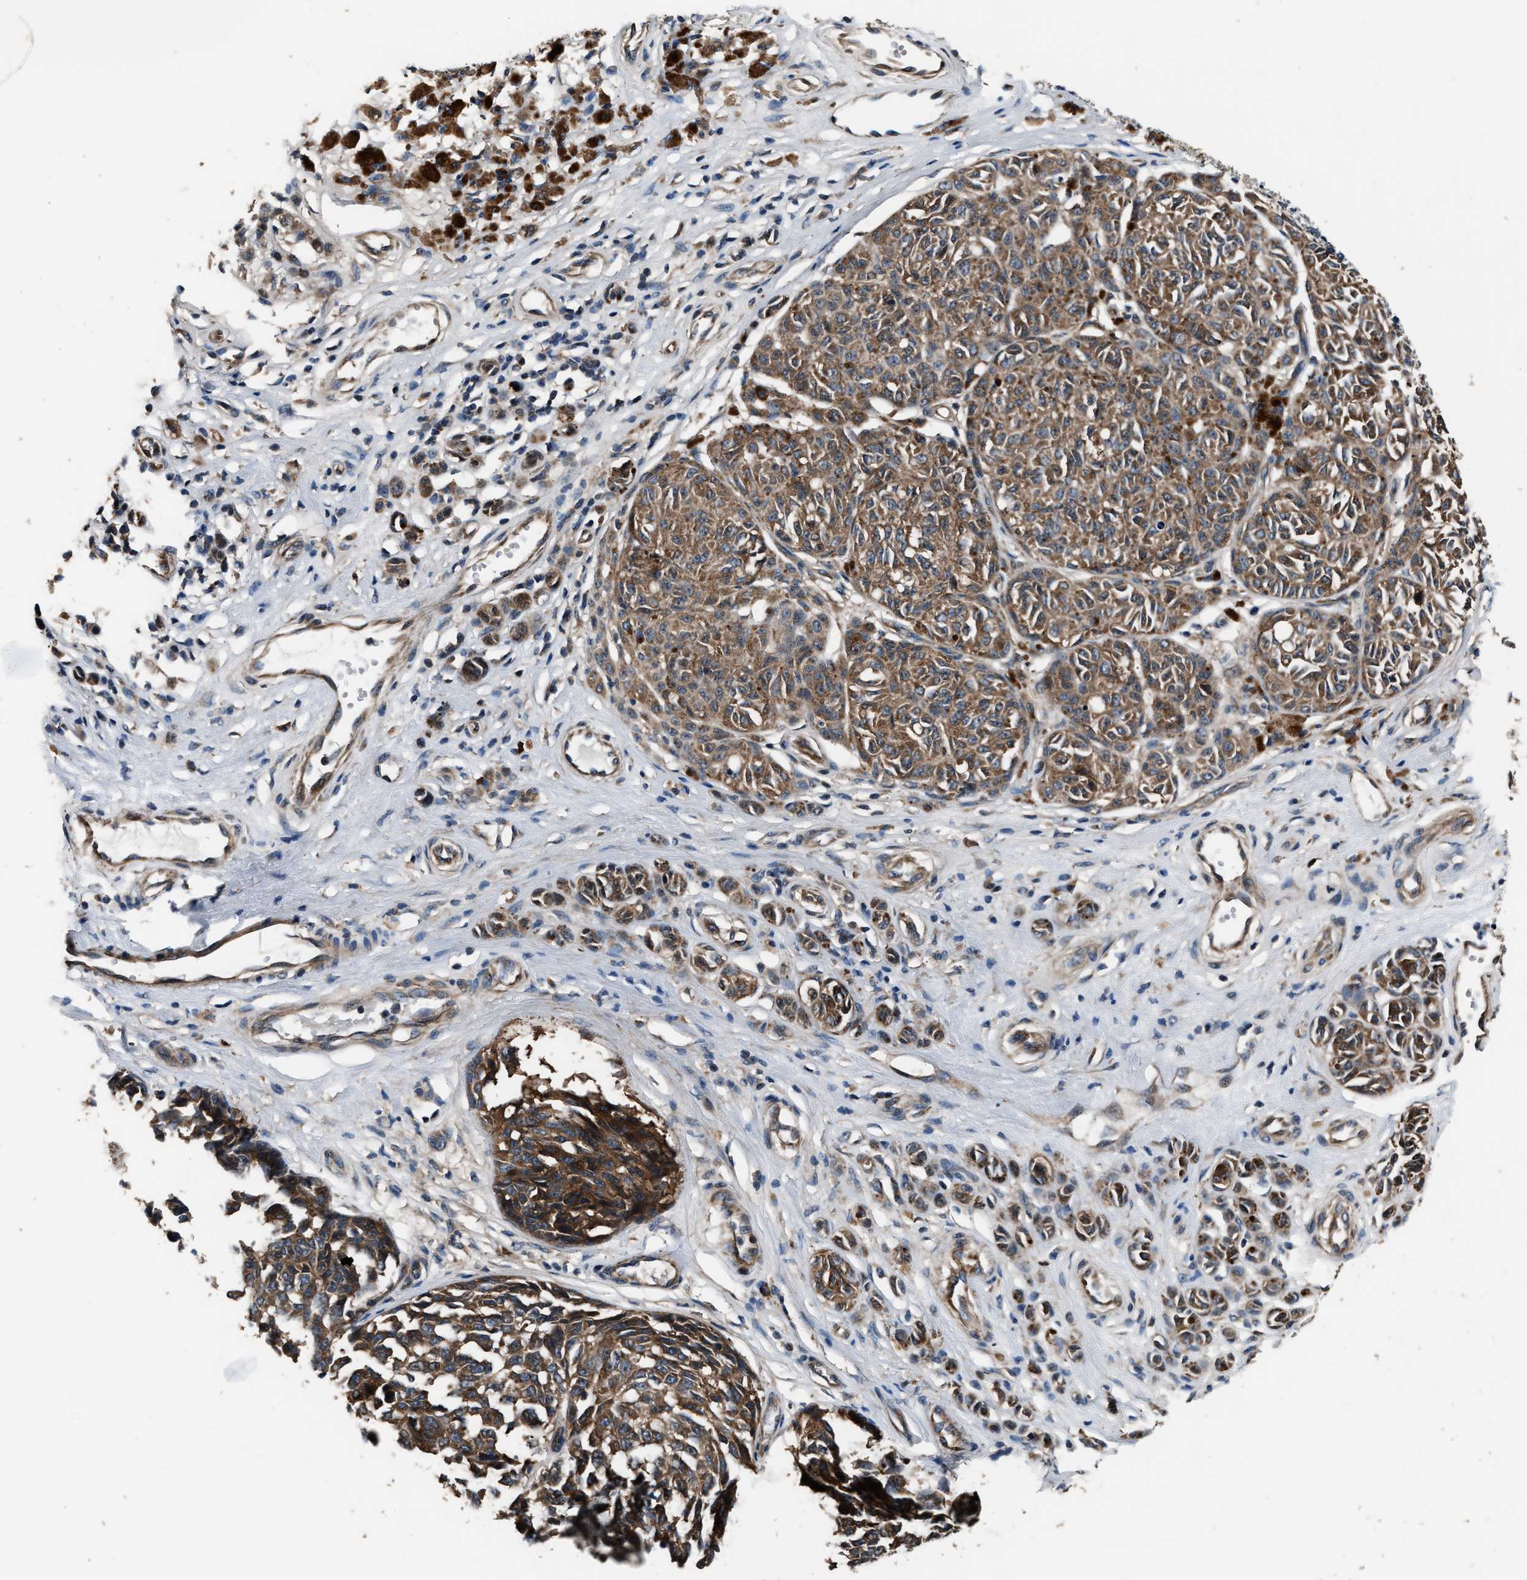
{"staining": {"intensity": "moderate", "quantity": ">75%", "location": "cytoplasmic/membranous"}, "tissue": "melanoma", "cell_type": "Tumor cells", "image_type": "cancer", "snomed": [{"axis": "morphology", "description": "Malignant melanoma, NOS"}, {"axis": "topography", "description": "Skin"}], "caption": "Approximately >75% of tumor cells in human melanoma reveal moderate cytoplasmic/membranous protein staining as visualized by brown immunohistochemical staining.", "gene": "IMPDH2", "patient": {"sex": "female", "age": 64}}